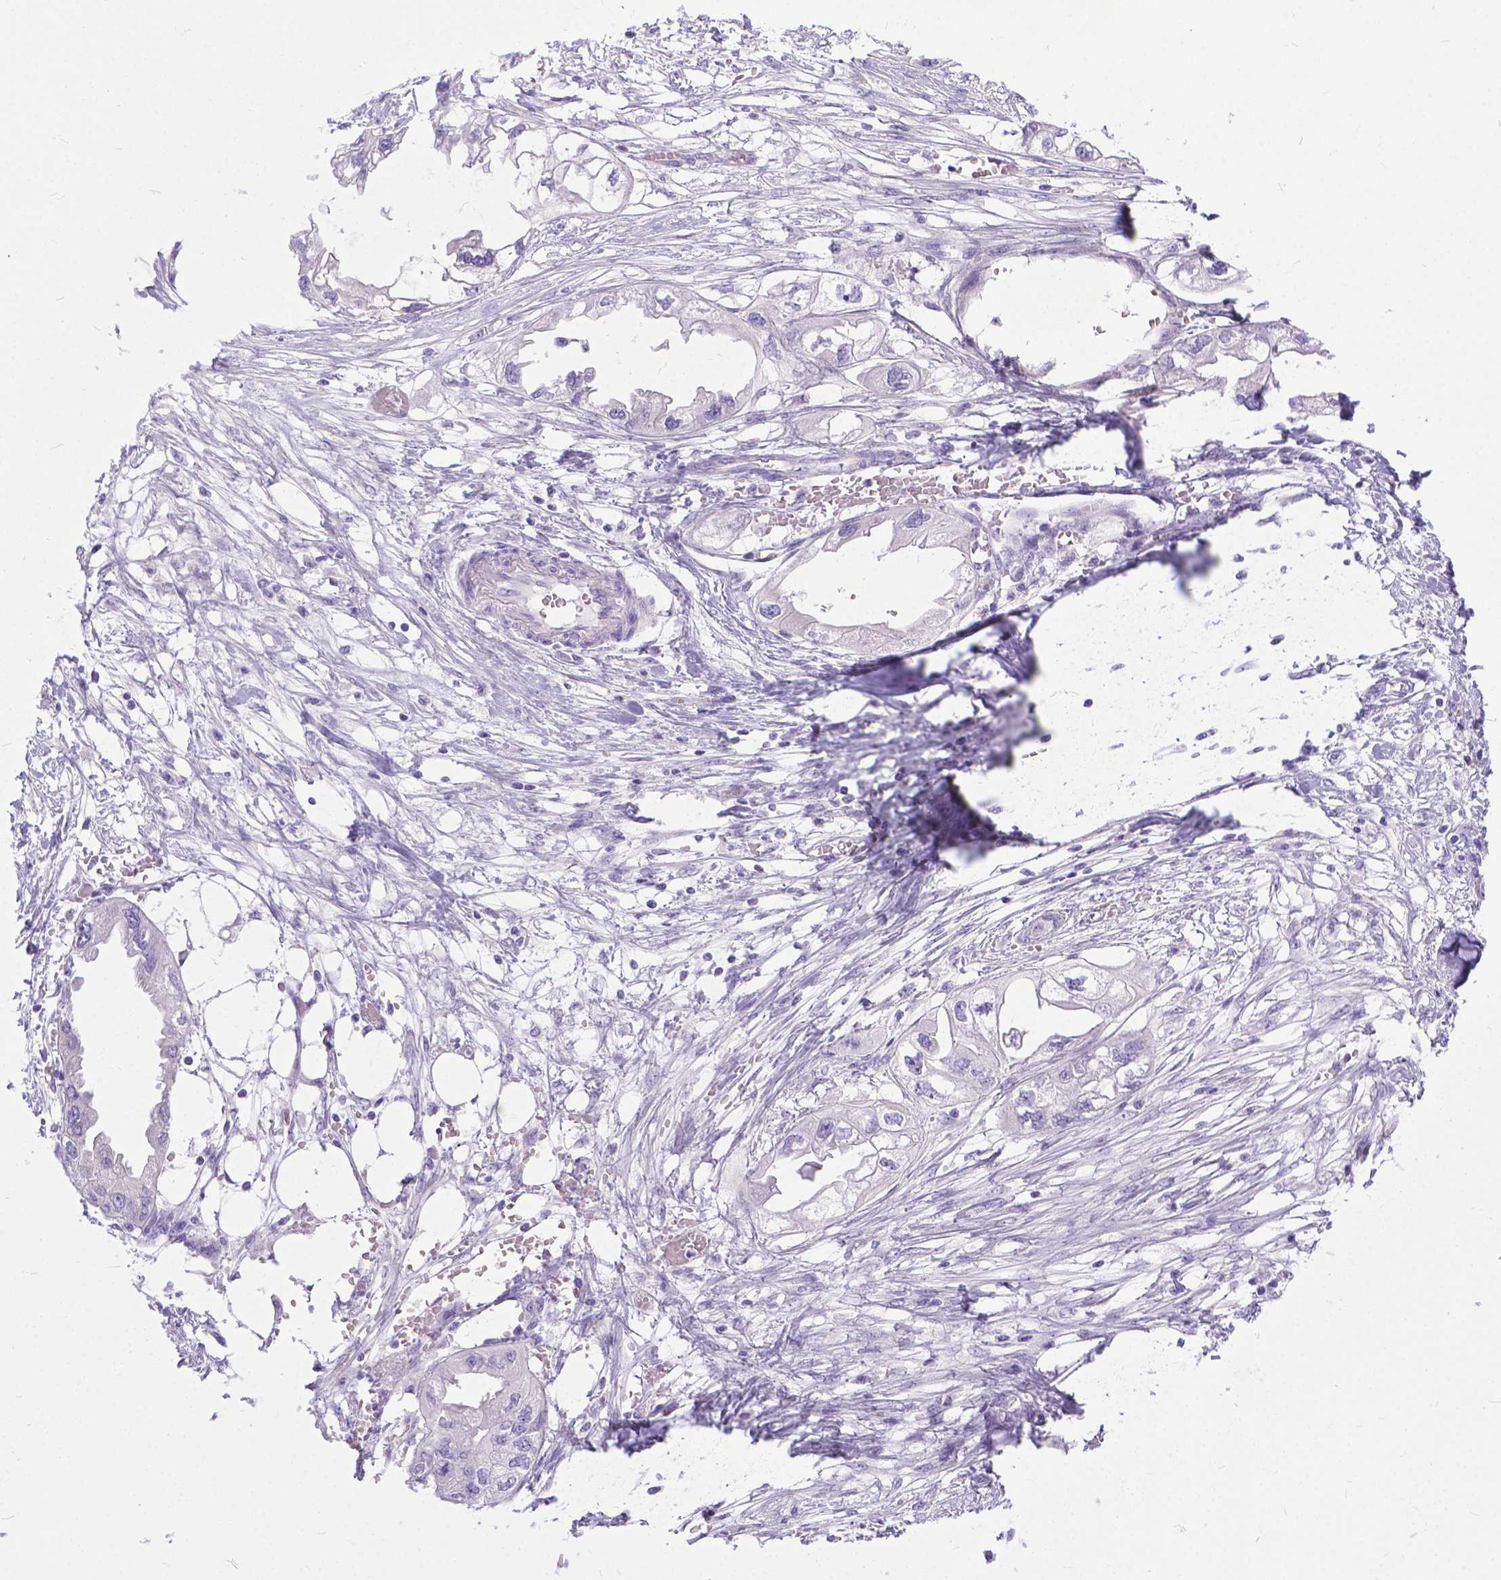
{"staining": {"intensity": "negative", "quantity": "none", "location": "none"}, "tissue": "endometrial cancer", "cell_type": "Tumor cells", "image_type": "cancer", "snomed": [{"axis": "morphology", "description": "Adenocarcinoma, NOS"}, {"axis": "morphology", "description": "Adenocarcinoma, metastatic, NOS"}, {"axis": "topography", "description": "Adipose tissue"}, {"axis": "topography", "description": "Endometrium"}], "caption": "High magnification brightfield microscopy of endometrial metastatic adenocarcinoma stained with DAB (brown) and counterstained with hematoxylin (blue): tumor cells show no significant expression.", "gene": "TTLL6", "patient": {"sex": "female", "age": 67}}